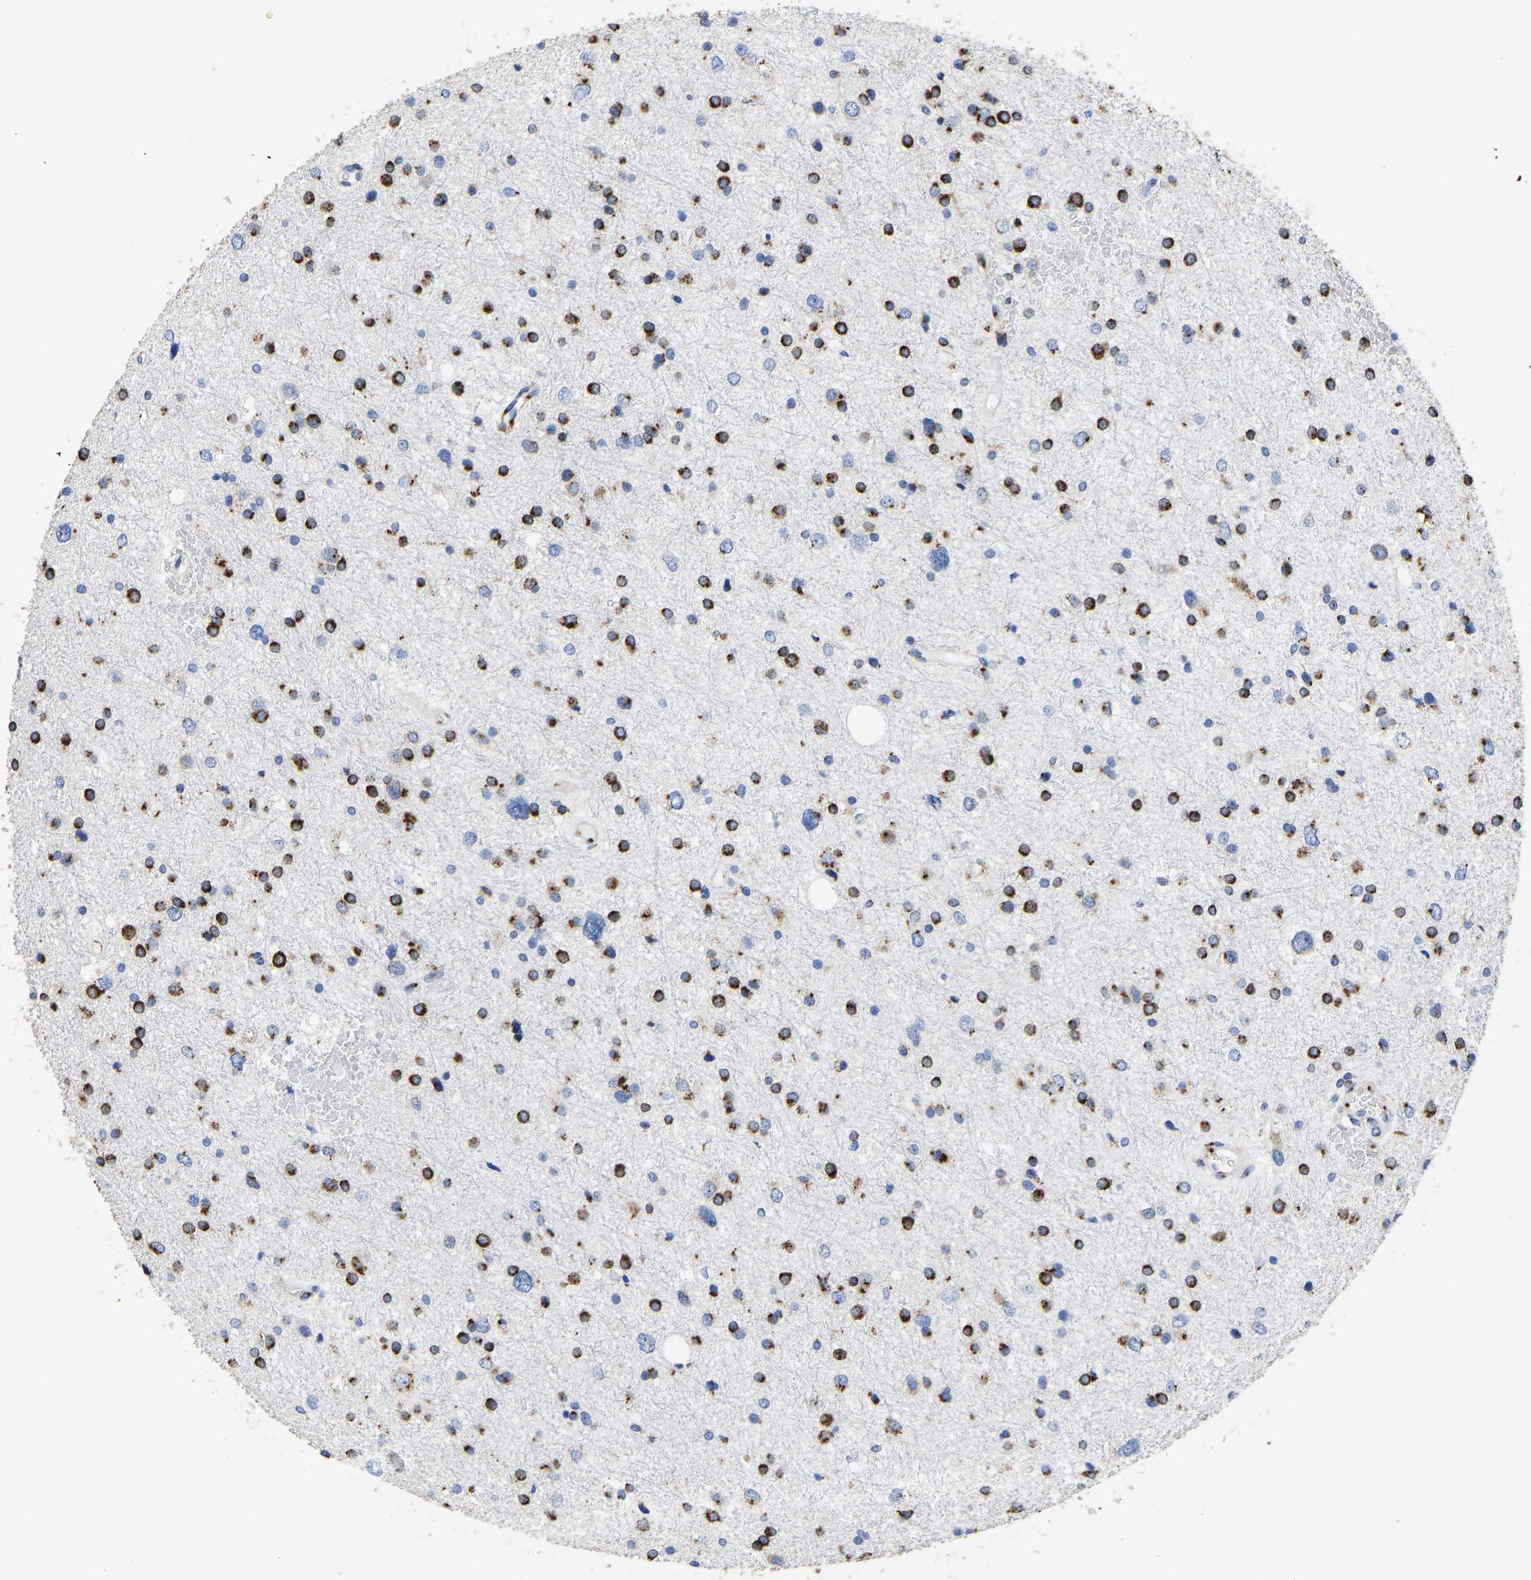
{"staining": {"intensity": "strong", "quantity": ">75%", "location": "cytoplasmic/membranous"}, "tissue": "glioma", "cell_type": "Tumor cells", "image_type": "cancer", "snomed": [{"axis": "morphology", "description": "Glioma, malignant, Low grade"}, {"axis": "topography", "description": "Brain"}], "caption": "Malignant glioma (low-grade) was stained to show a protein in brown. There is high levels of strong cytoplasmic/membranous staining in approximately >75% of tumor cells.", "gene": "TMEM87A", "patient": {"sex": "female", "age": 37}}